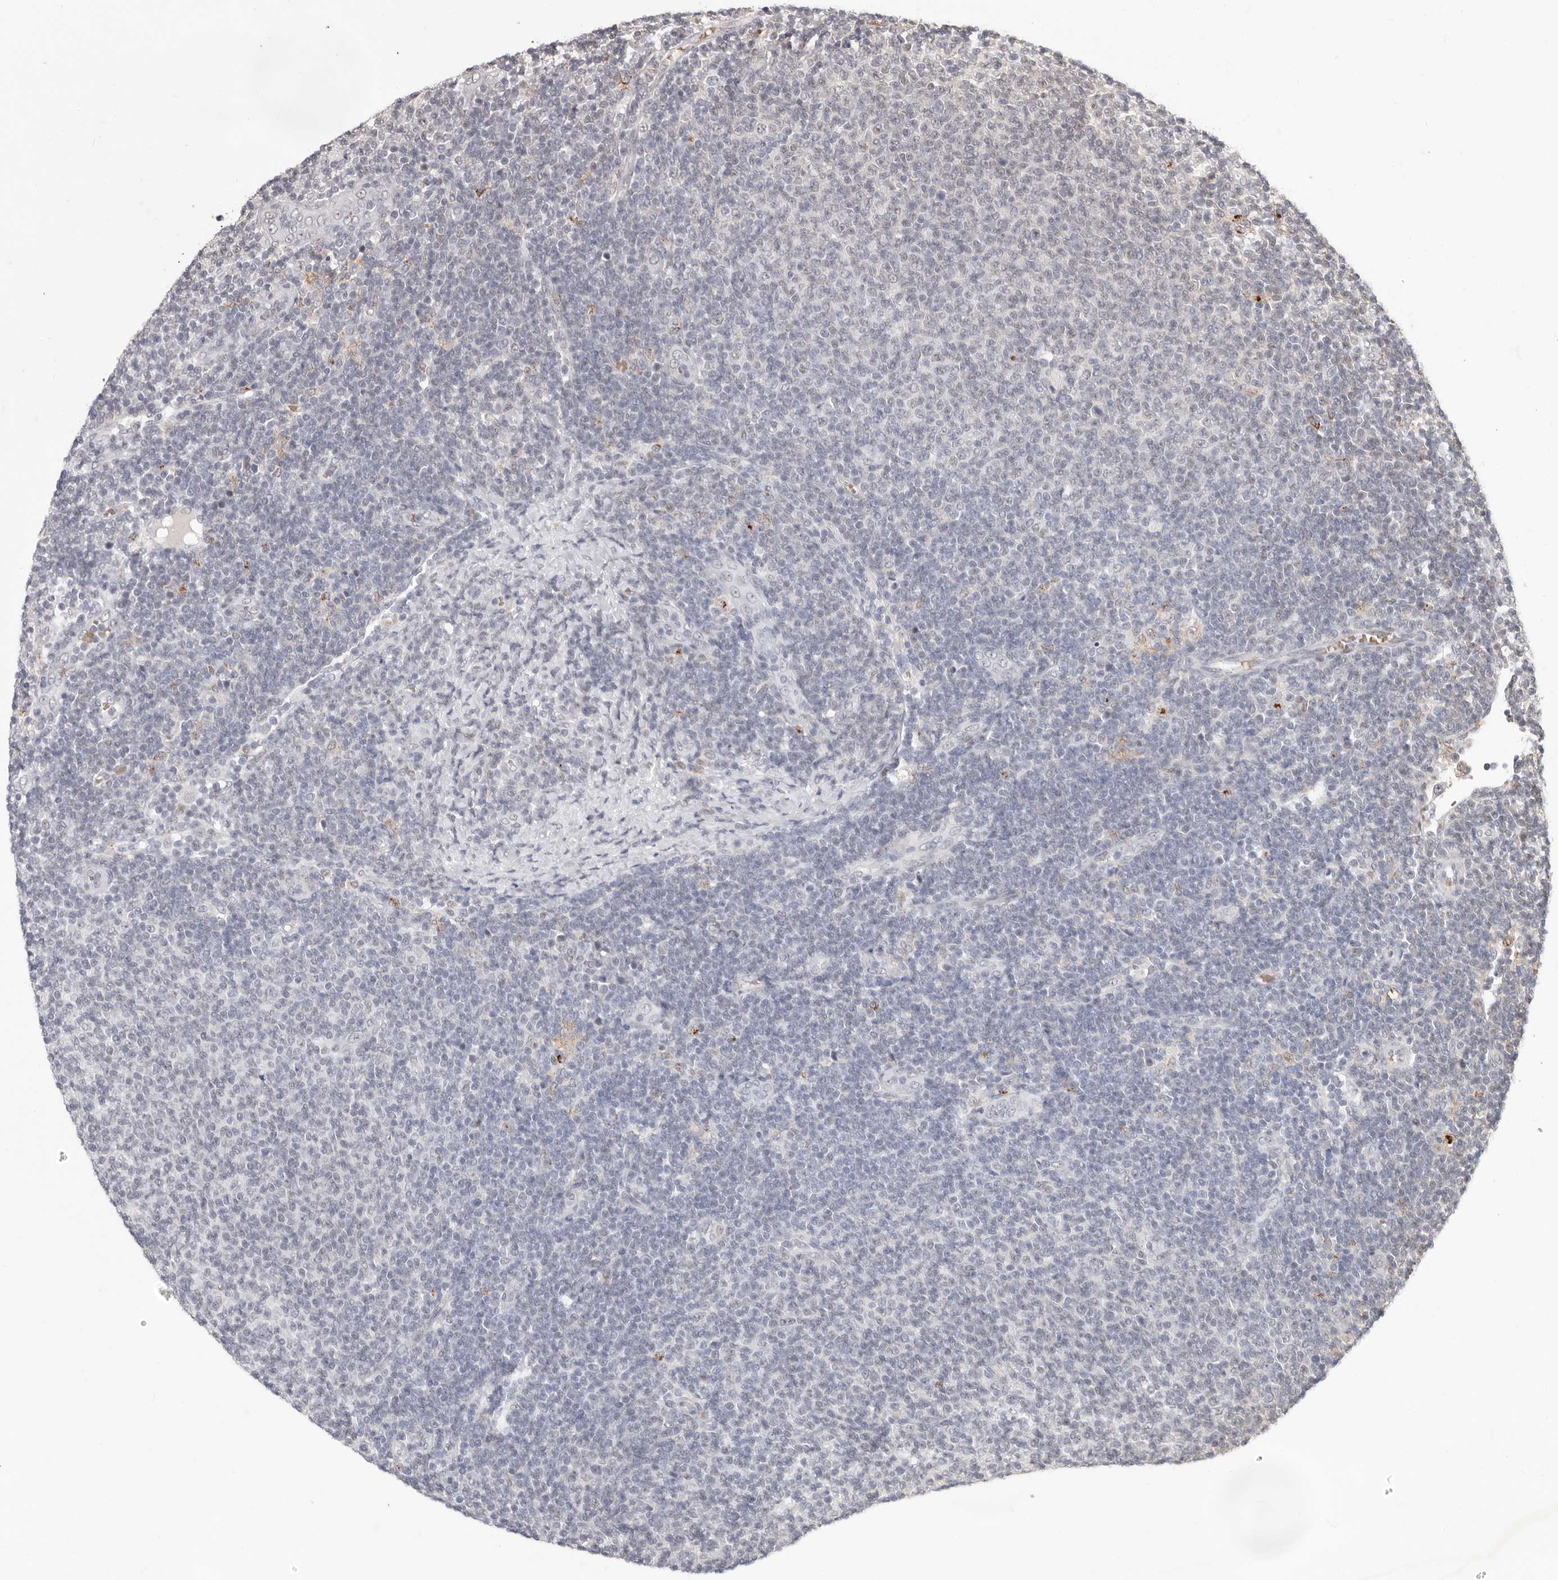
{"staining": {"intensity": "negative", "quantity": "none", "location": "none"}, "tissue": "lymphoma", "cell_type": "Tumor cells", "image_type": "cancer", "snomed": [{"axis": "morphology", "description": "Malignant lymphoma, non-Hodgkin's type, Low grade"}, {"axis": "topography", "description": "Lymph node"}], "caption": "Immunohistochemistry (IHC) photomicrograph of lymphoma stained for a protein (brown), which shows no staining in tumor cells.", "gene": "NCOA3", "patient": {"sex": "male", "age": 66}}